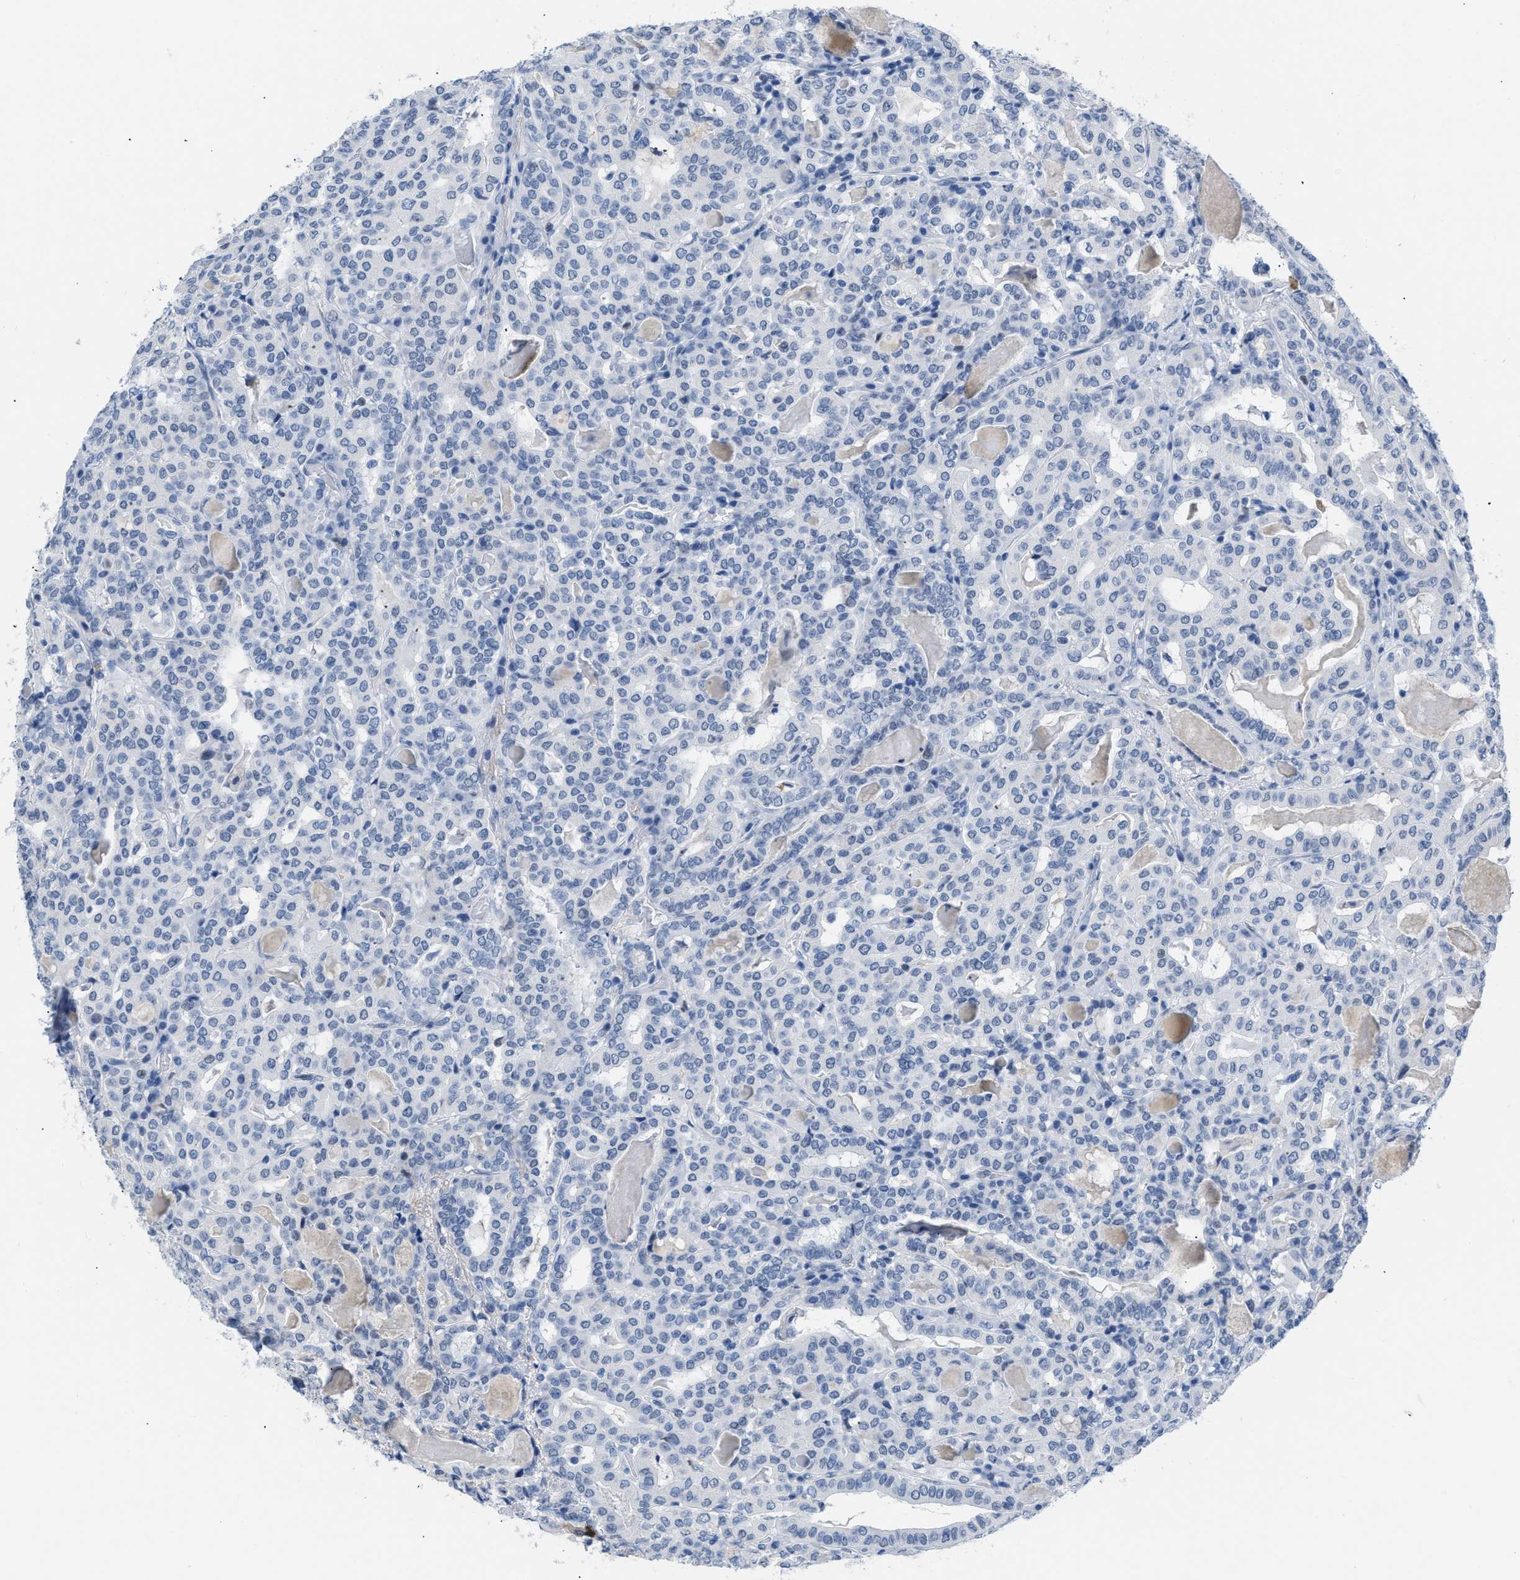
{"staining": {"intensity": "negative", "quantity": "none", "location": "none"}, "tissue": "thyroid cancer", "cell_type": "Tumor cells", "image_type": "cancer", "snomed": [{"axis": "morphology", "description": "Papillary adenocarcinoma, NOS"}, {"axis": "topography", "description": "Thyroid gland"}], "caption": "There is no significant expression in tumor cells of thyroid papillary adenocarcinoma. (Immunohistochemistry, brightfield microscopy, high magnification).", "gene": "BOLL", "patient": {"sex": "female", "age": 42}}